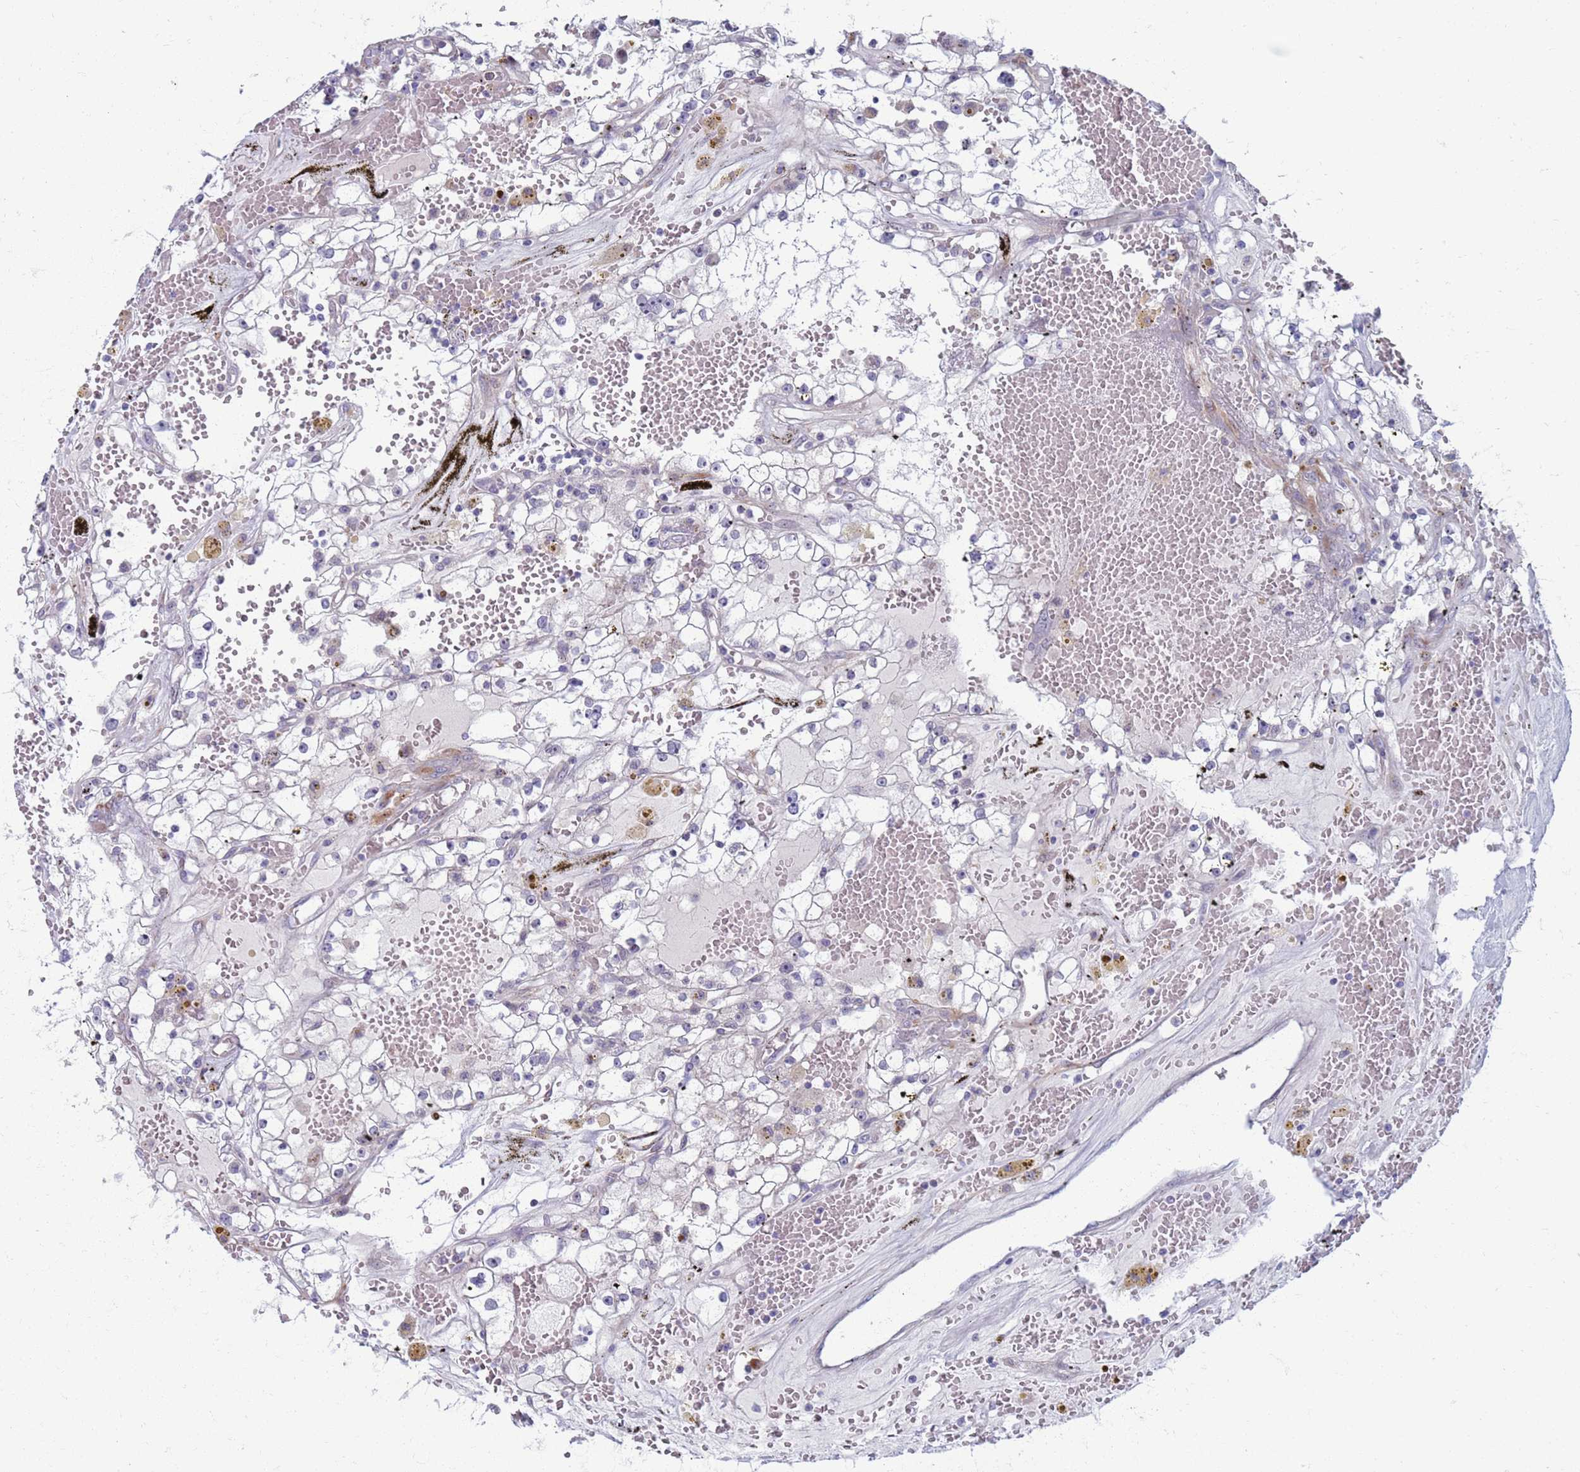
{"staining": {"intensity": "negative", "quantity": "none", "location": "none"}, "tissue": "renal cancer", "cell_type": "Tumor cells", "image_type": "cancer", "snomed": [{"axis": "morphology", "description": "Adenocarcinoma, NOS"}, {"axis": "topography", "description": "Kidney"}], "caption": "This is a image of immunohistochemistry staining of renal cancer (adenocarcinoma), which shows no staining in tumor cells.", "gene": "CLCA2", "patient": {"sex": "male", "age": 56}}